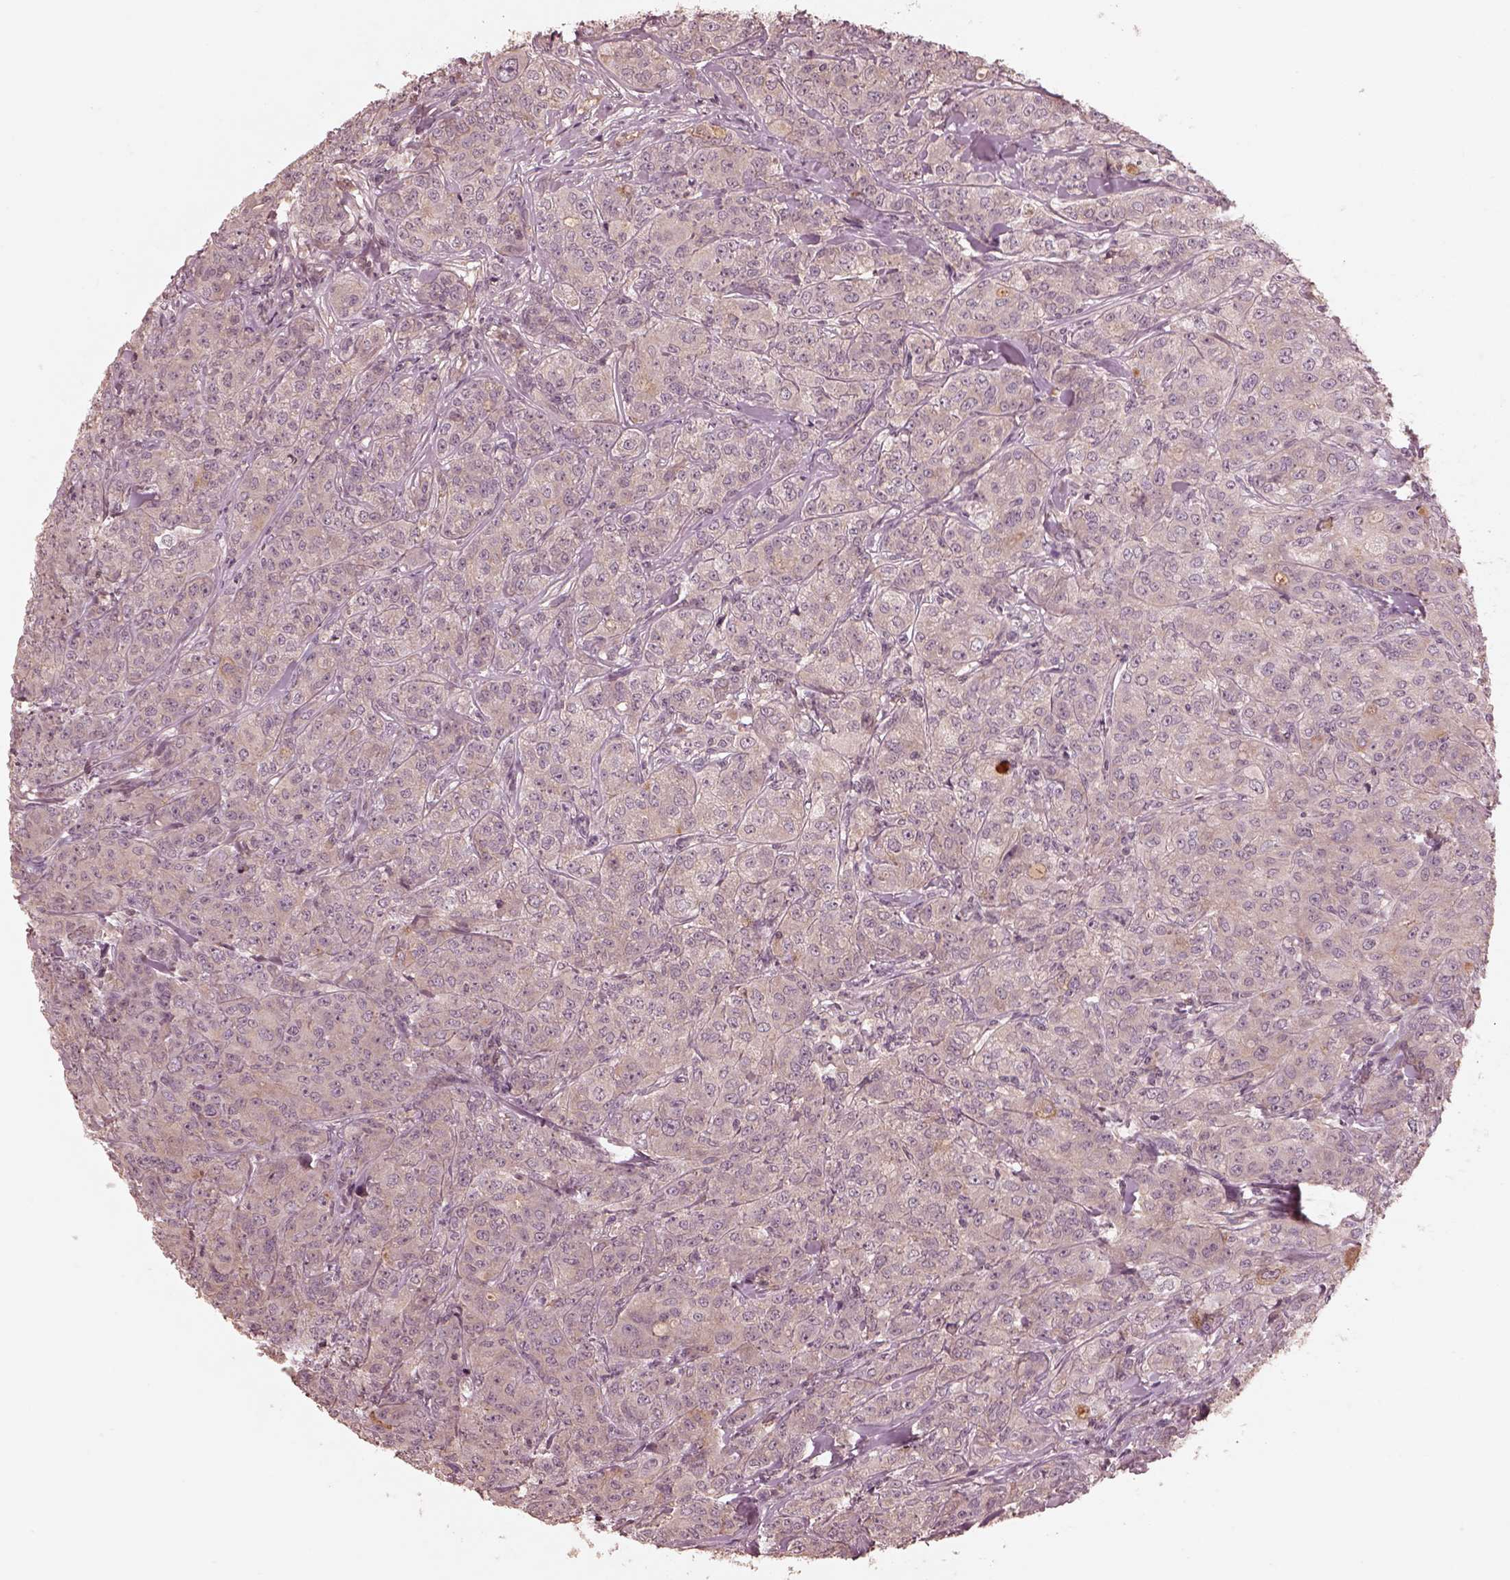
{"staining": {"intensity": "negative", "quantity": "none", "location": "none"}, "tissue": "breast cancer", "cell_type": "Tumor cells", "image_type": "cancer", "snomed": [{"axis": "morphology", "description": "Duct carcinoma"}, {"axis": "topography", "description": "Breast"}], "caption": "There is no significant expression in tumor cells of breast invasive ductal carcinoma.", "gene": "TF", "patient": {"sex": "female", "age": 43}}